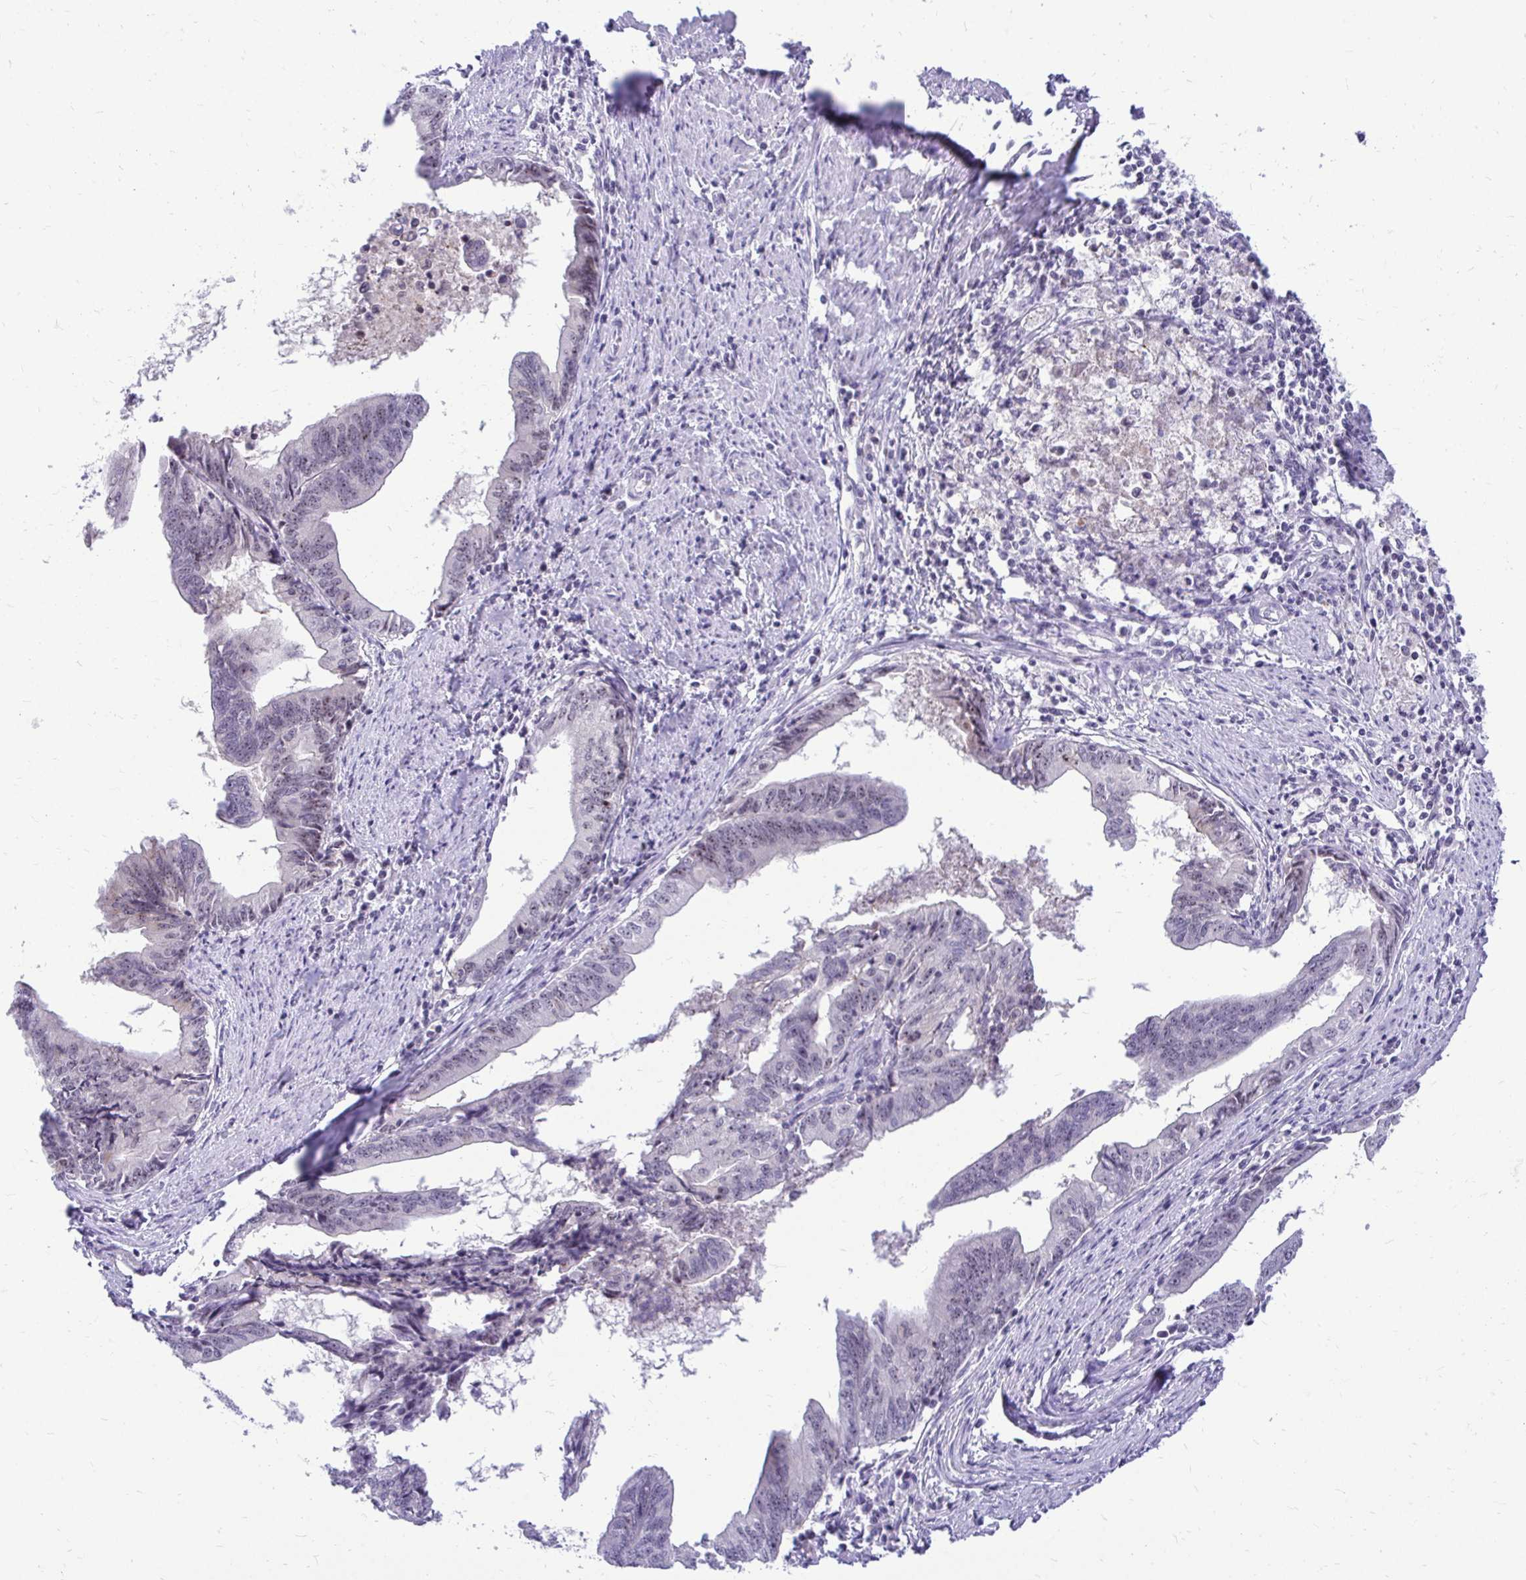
{"staining": {"intensity": "negative", "quantity": "none", "location": "none"}, "tissue": "endometrial cancer", "cell_type": "Tumor cells", "image_type": "cancer", "snomed": [{"axis": "morphology", "description": "Adenocarcinoma, NOS"}, {"axis": "topography", "description": "Endometrium"}], "caption": "Histopathology image shows no protein staining in tumor cells of adenocarcinoma (endometrial) tissue.", "gene": "NIFK", "patient": {"sex": "female", "age": 65}}